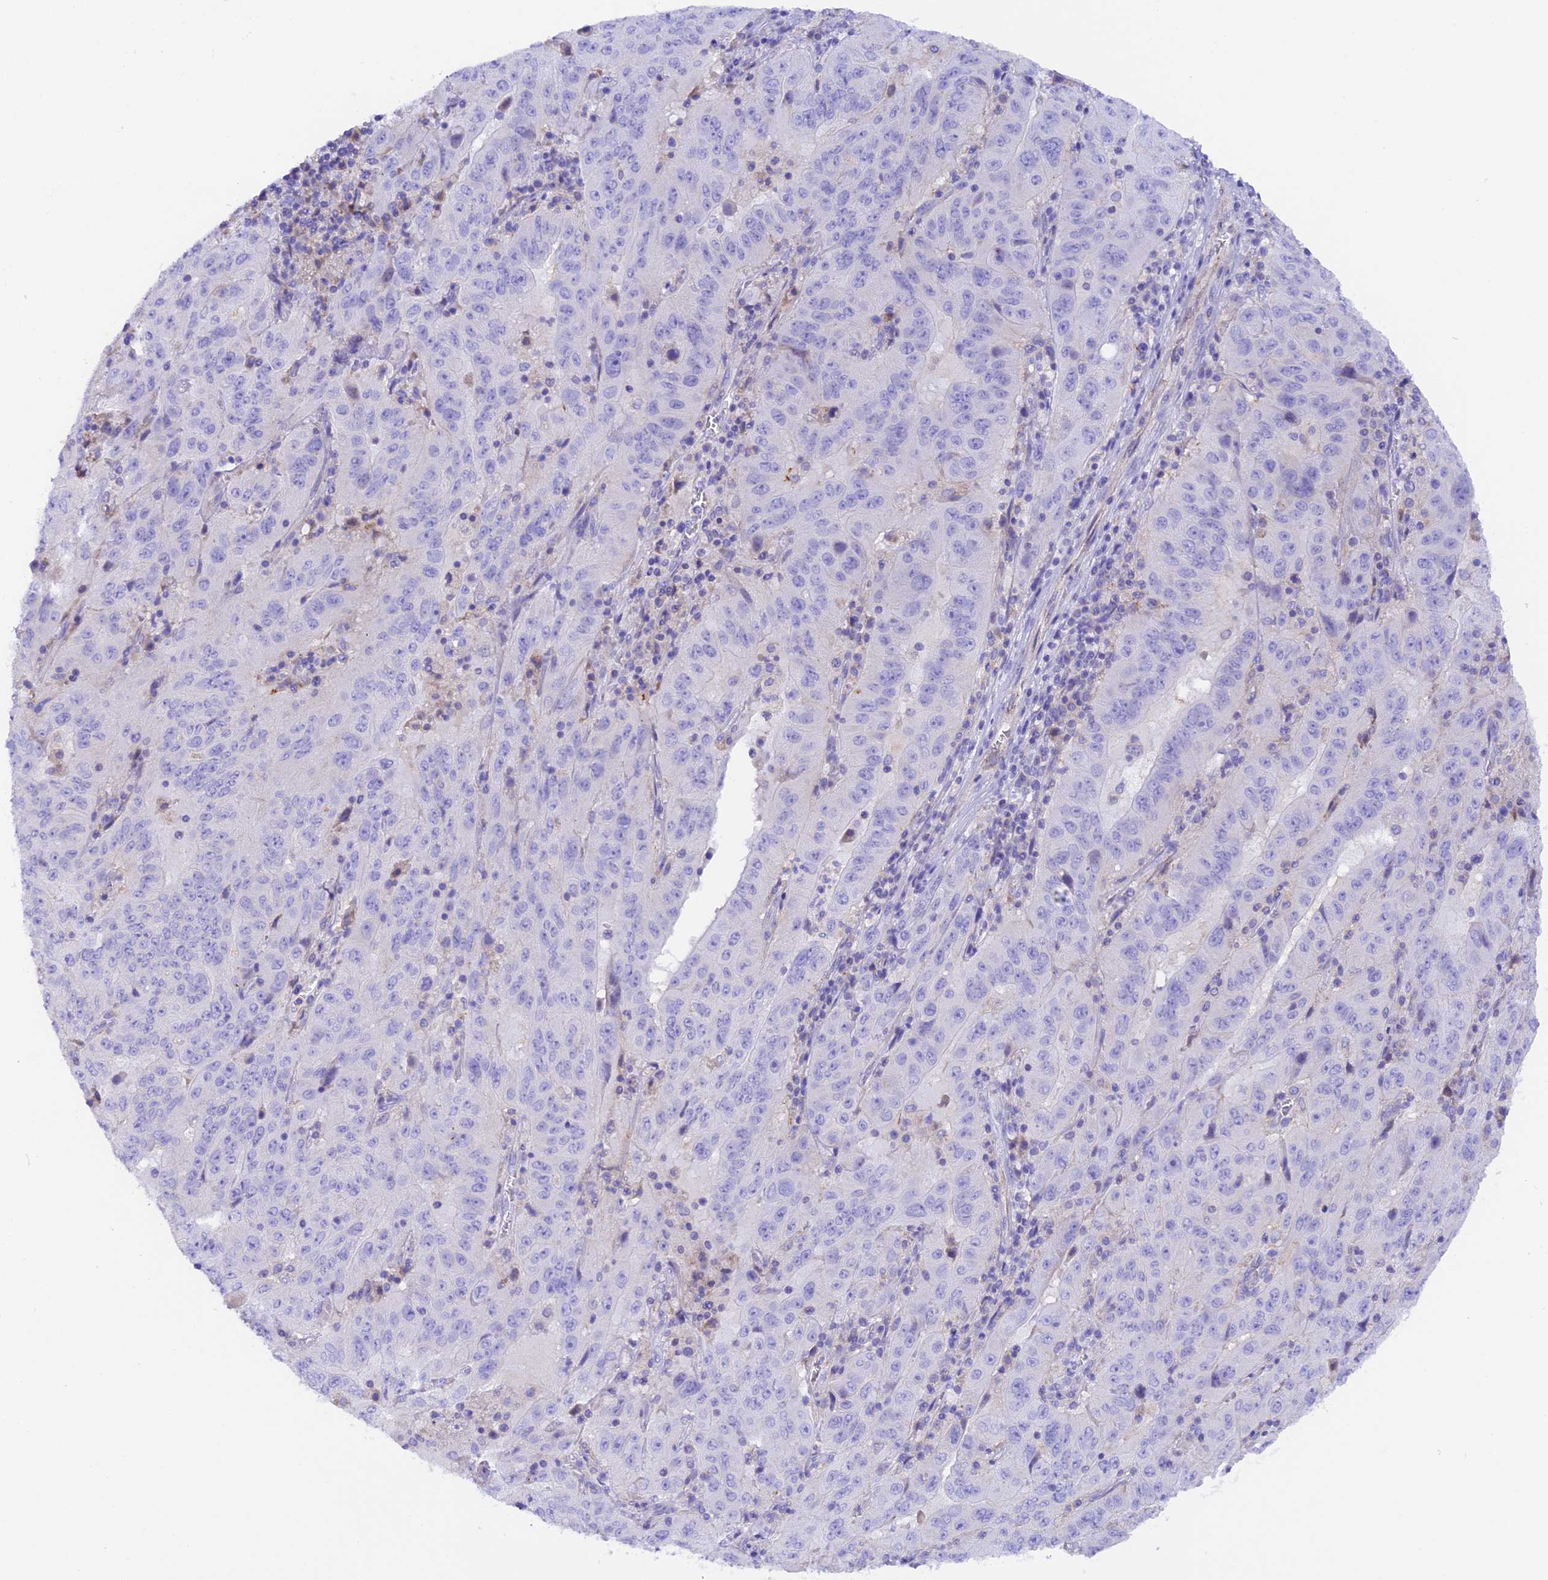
{"staining": {"intensity": "negative", "quantity": "none", "location": "none"}, "tissue": "pancreatic cancer", "cell_type": "Tumor cells", "image_type": "cancer", "snomed": [{"axis": "morphology", "description": "Adenocarcinoma, NOS"}, {"axis": "topography", "description": "Pancreas"}], "caption": "Image shows no protein expression in tumor cells of pancreatic cancer tissue. Brightfield microscopy of IHC stained with DAB (brown) and hematoxylin (blue), captured at high magnification.", "gene": "COL6A5", "patient": {"sex": "male", "age": 63}}